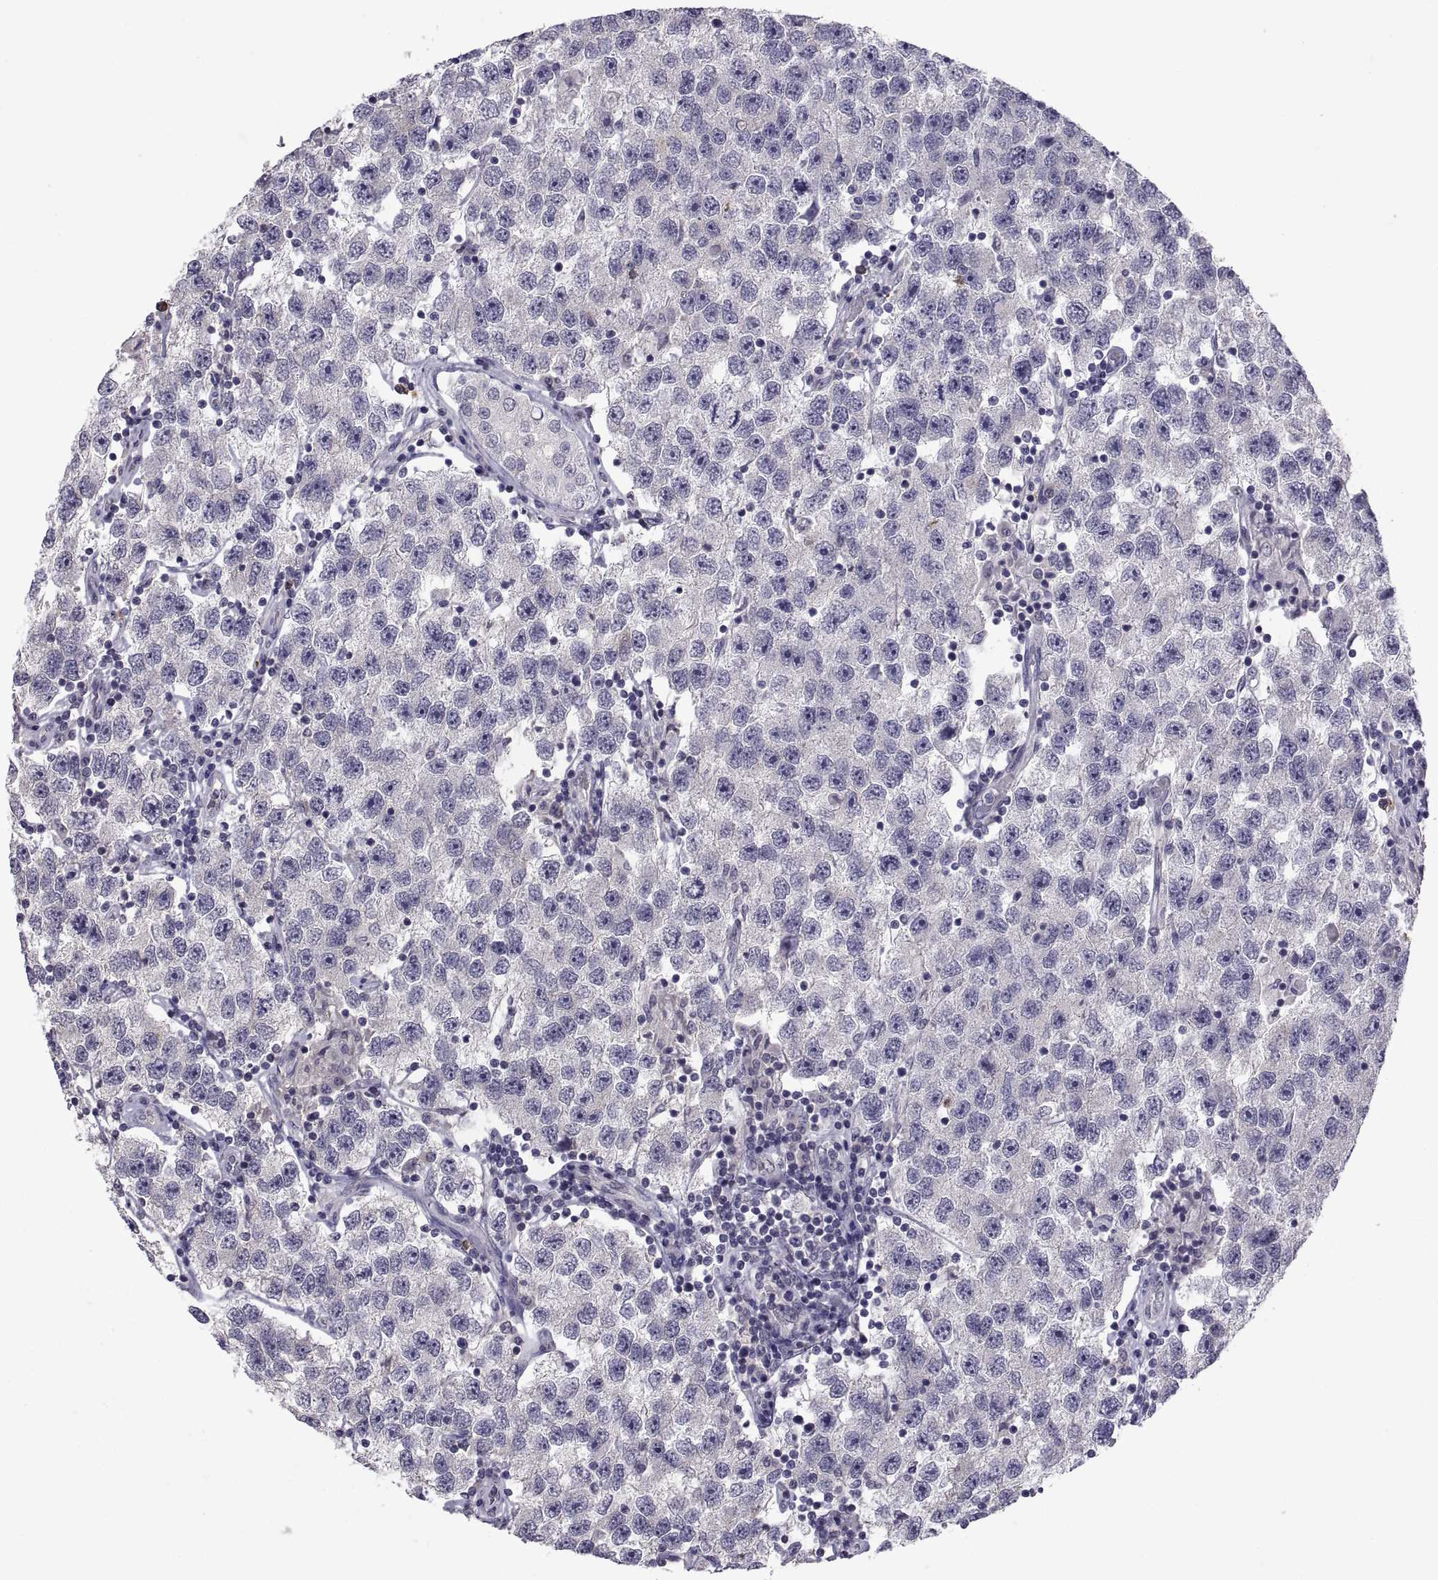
{"staining": {"intensity": "negative", "quantity": "none", "location": "none"}, "tissue": "testis cancer", "cell_type": "Tumor cells", "image_type": "cancer", "snomed": [{"axis": "morphology", "description": "Seminoma, NOS"}, {"axis": "topography", "description": "Testis"}], "caption": "Seminoma (testis) was stained to show a protein in brown. There is no significant expression in tumor cells.", "gene": "NPTX2", "patient": {"sex": "male", "age": 26}}